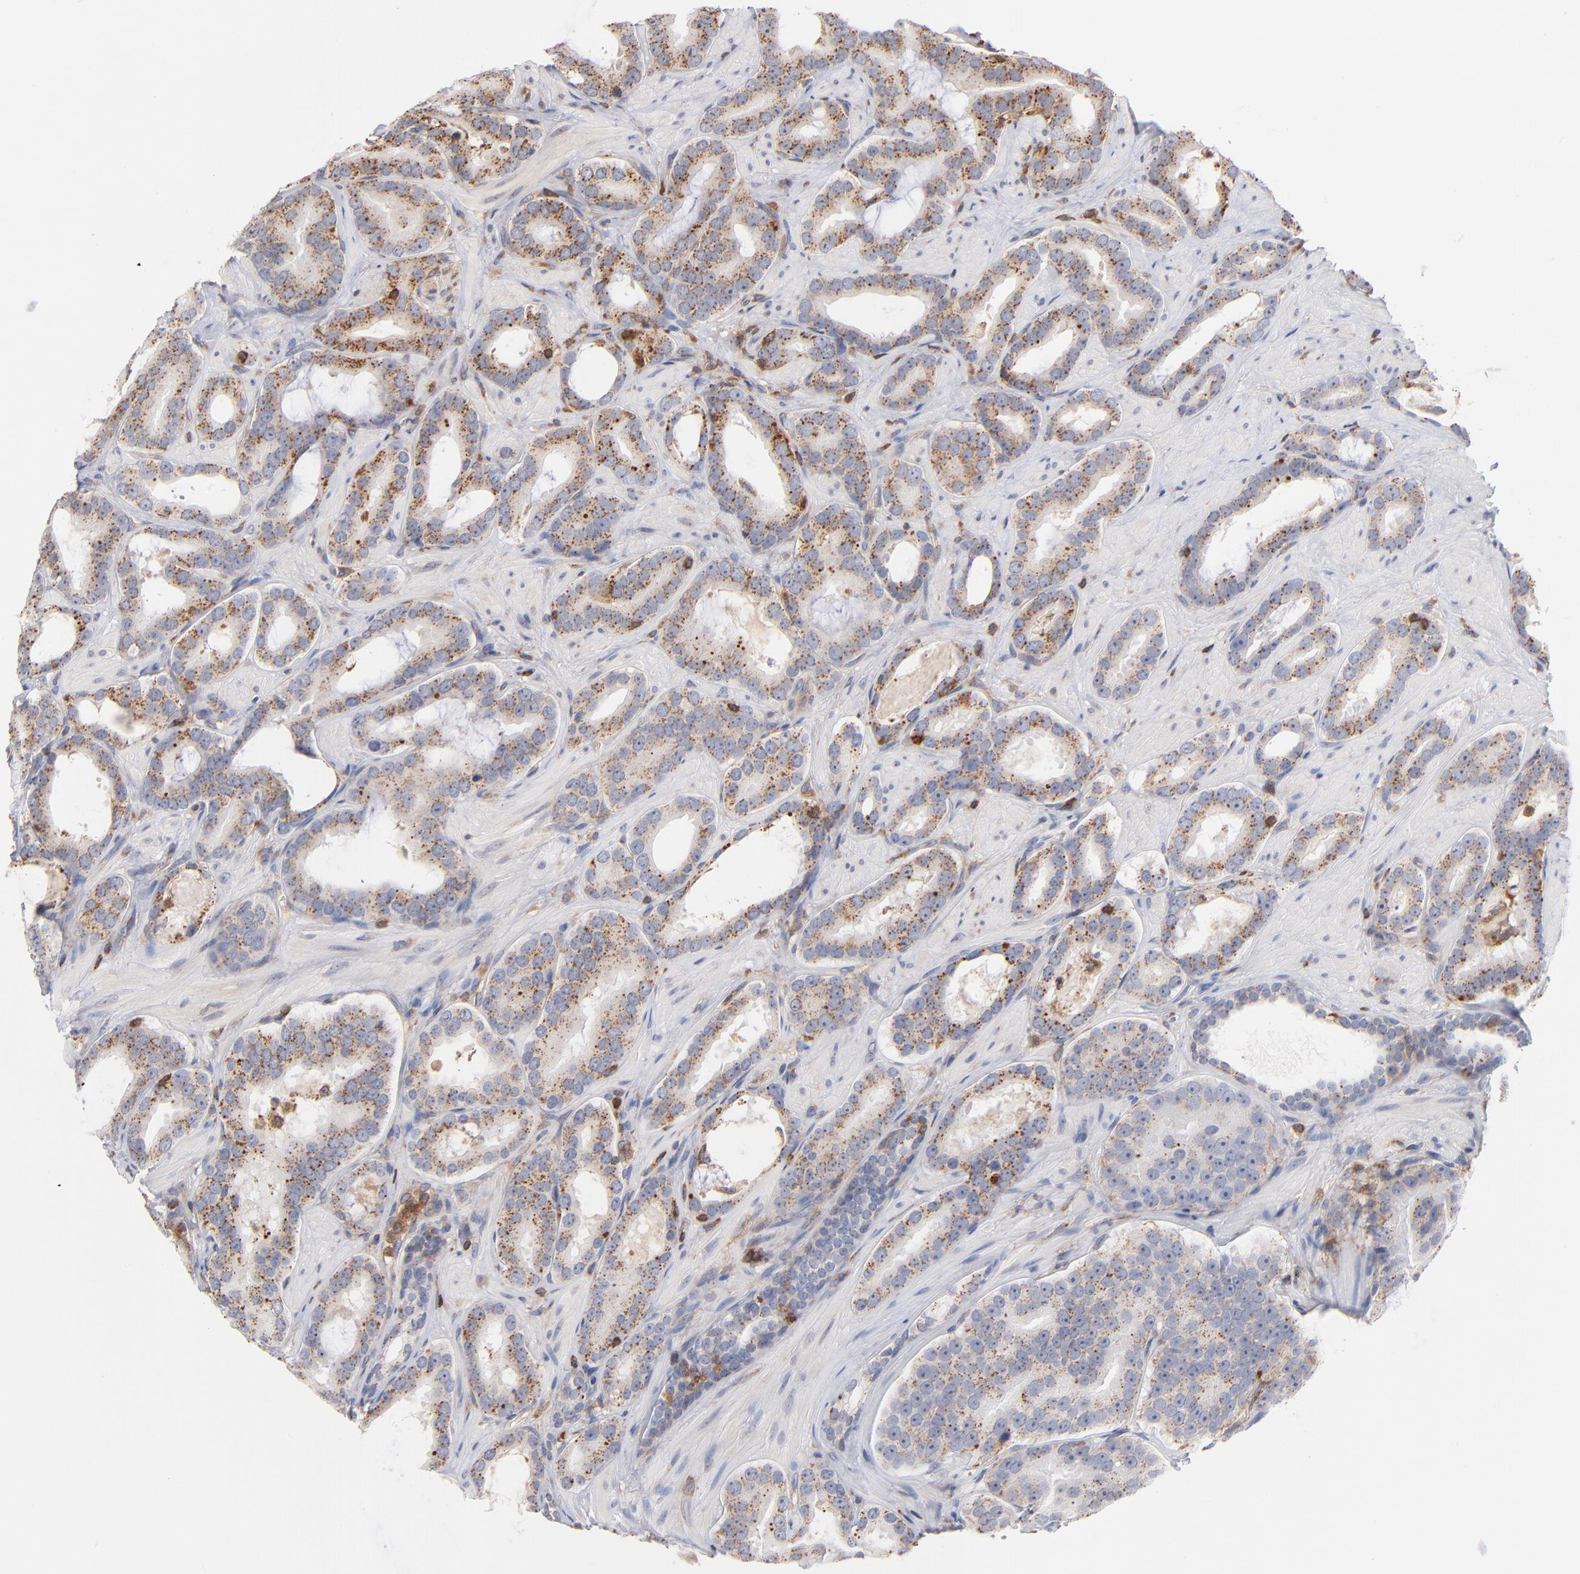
{"staining": {"intensity": "moderate", "quantity": ">75%", "location": "cytoplasmic/membranous"}, "tissue": "prostate cancer", "cell_type": "Tumor cells", "image_type": "cancer", "snomed": [{"axis": "morphology", "description": "Adenocarcinoma, Low grade"}, {"axis": "topography", "description": "Prostate"}], "caption": "Prostate cancer (low-grade adenocarcinoma) tissue reveals moderate cytoplasmic/membranous positivity in about >75% of tumor cells The staining was performed using DAB, with brown indicating positive protein expression. Nuclei are stained blue with hematoxylin.", "gene": "WIPF1", "patient": {"sex": "male", "age": 59}}